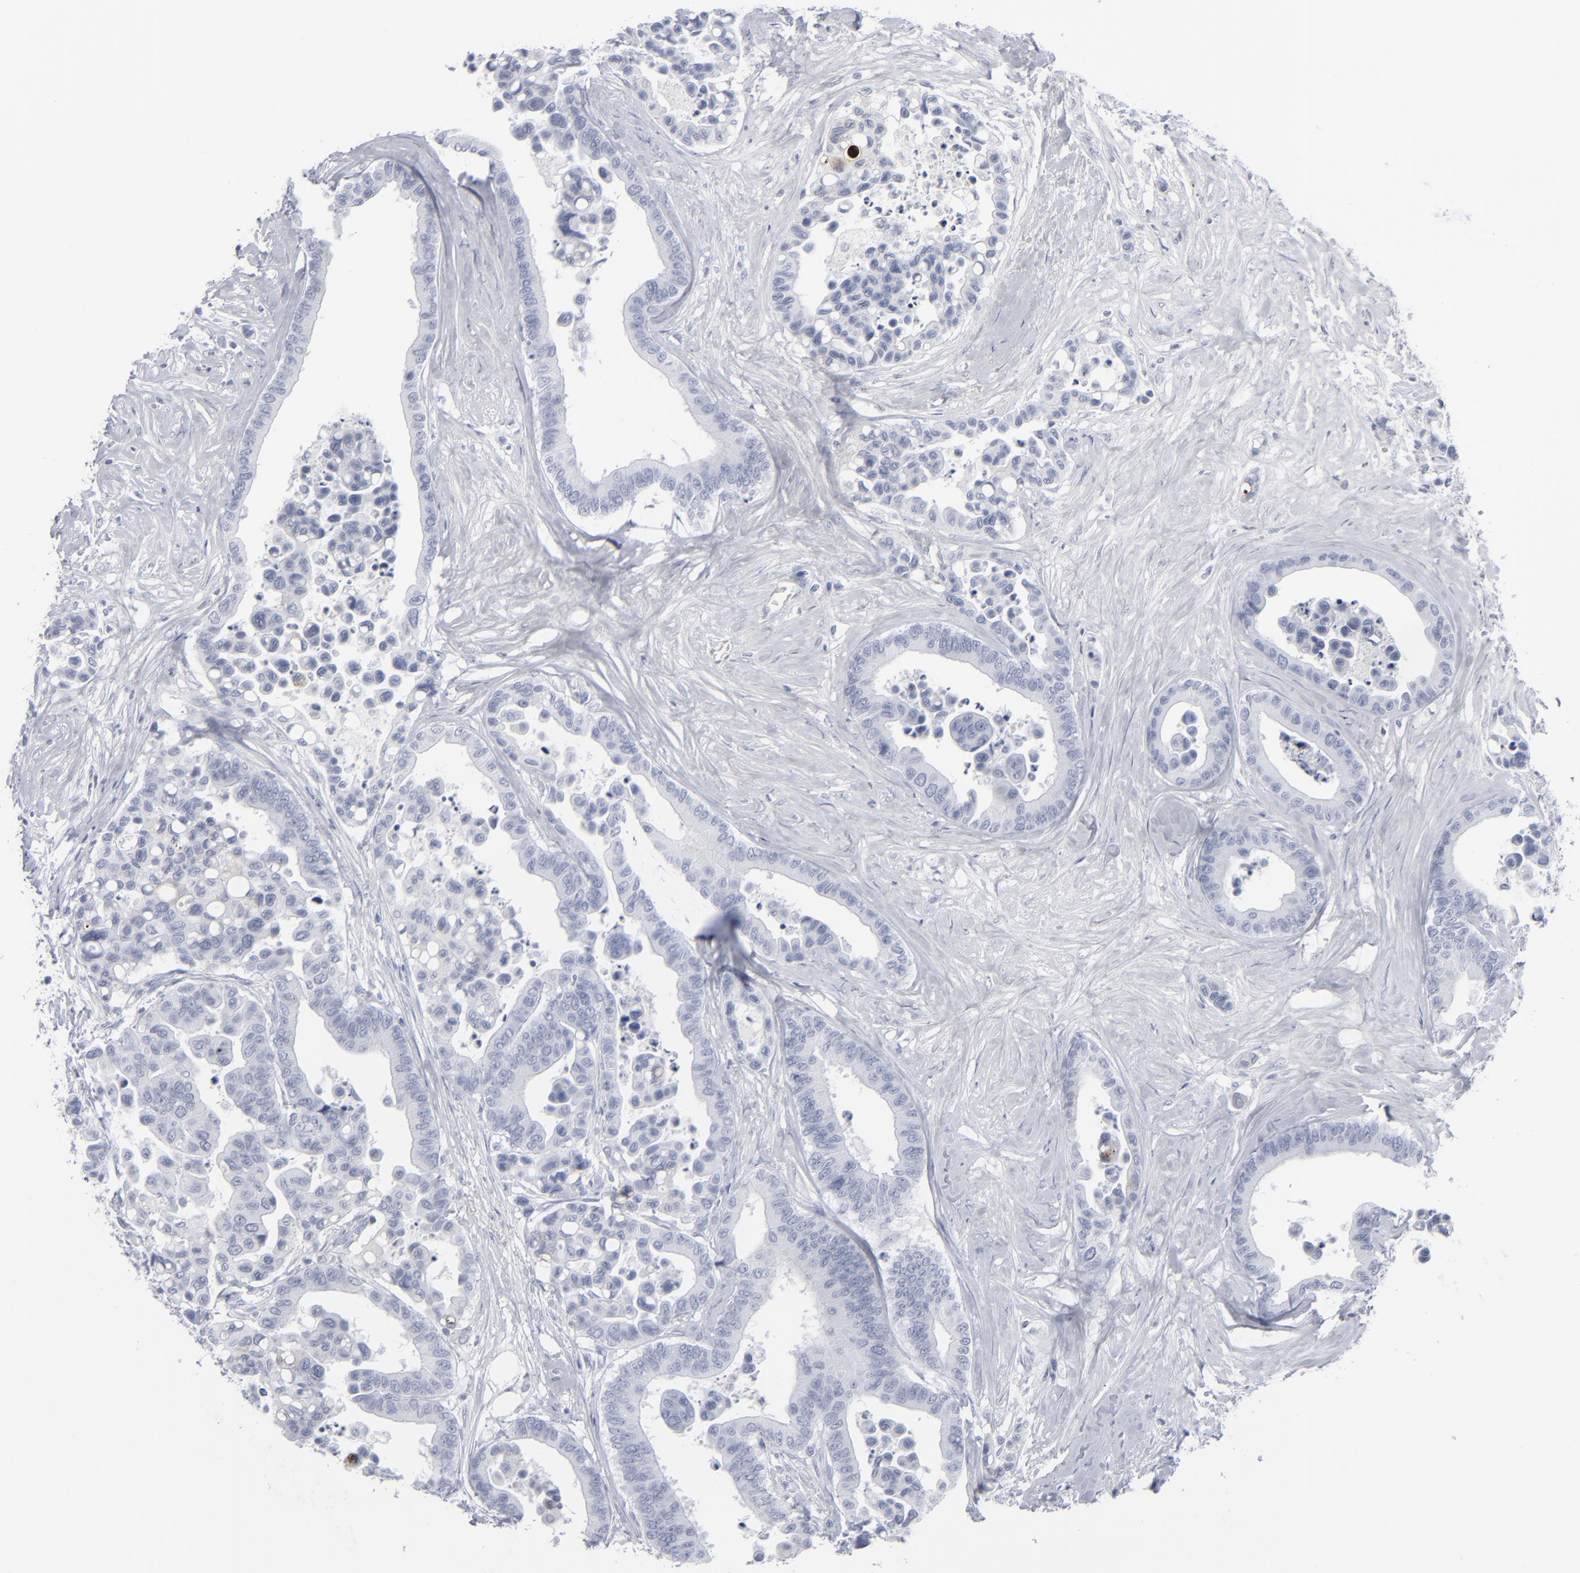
{"staining": {"intensity": "negative", "quantity": "none", "location": "none"}, "tissue": "colorectal cancer", "cell_type": "Tumor cells", "image_type": "cancer", "snomed": [{"axis": "morphology", "description": "Adenocarcinoma, NOS"}, {"axis": "topography", "description": "Colon"}], "caption": "Tumor cells show no significant positivity in colorectal cancer (adenocarcinoma).", "gene": "MSLN", "patient": {"sex": "male", "age": 82}}